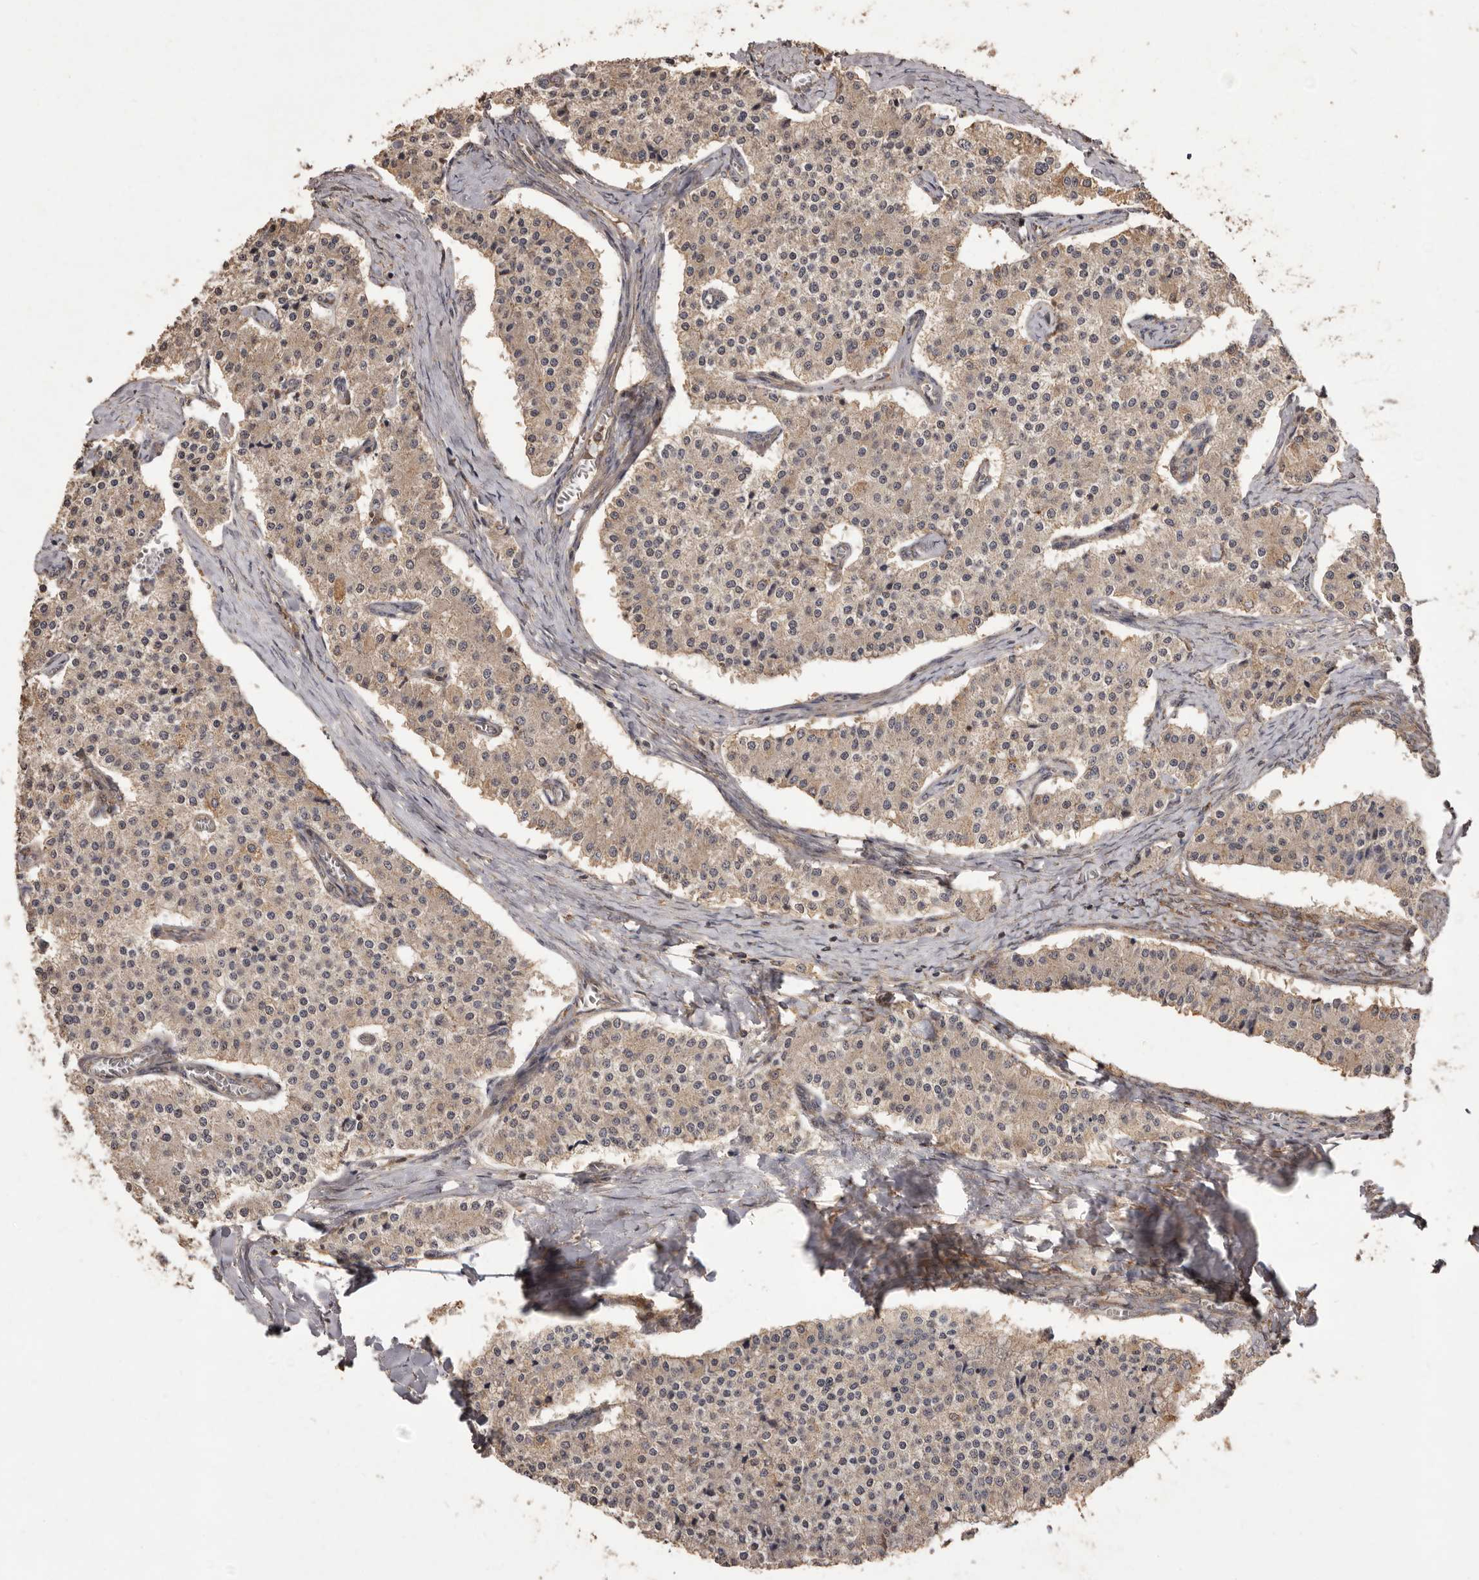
{"staining": {"intensity": "weak", "quantity": ">75%", "location": "cytoplasmic/membranous"}, "tissue": "carcinoid", "cell_type": "Tumor cells", "image_type": "cancer", "snomed": [{"axis": "morphology", "description": "Carcinoid, malignant, NOS"}, {"axis": "topography", "description": "Colon"}], "caption": "Protein expression analysis of carcinoid exhibits weak cytoplasmic/membranous expression in about >75% of tumor cells.", "gene": "SLC22A3", "patient": {"sex": "female", "age": 52}}